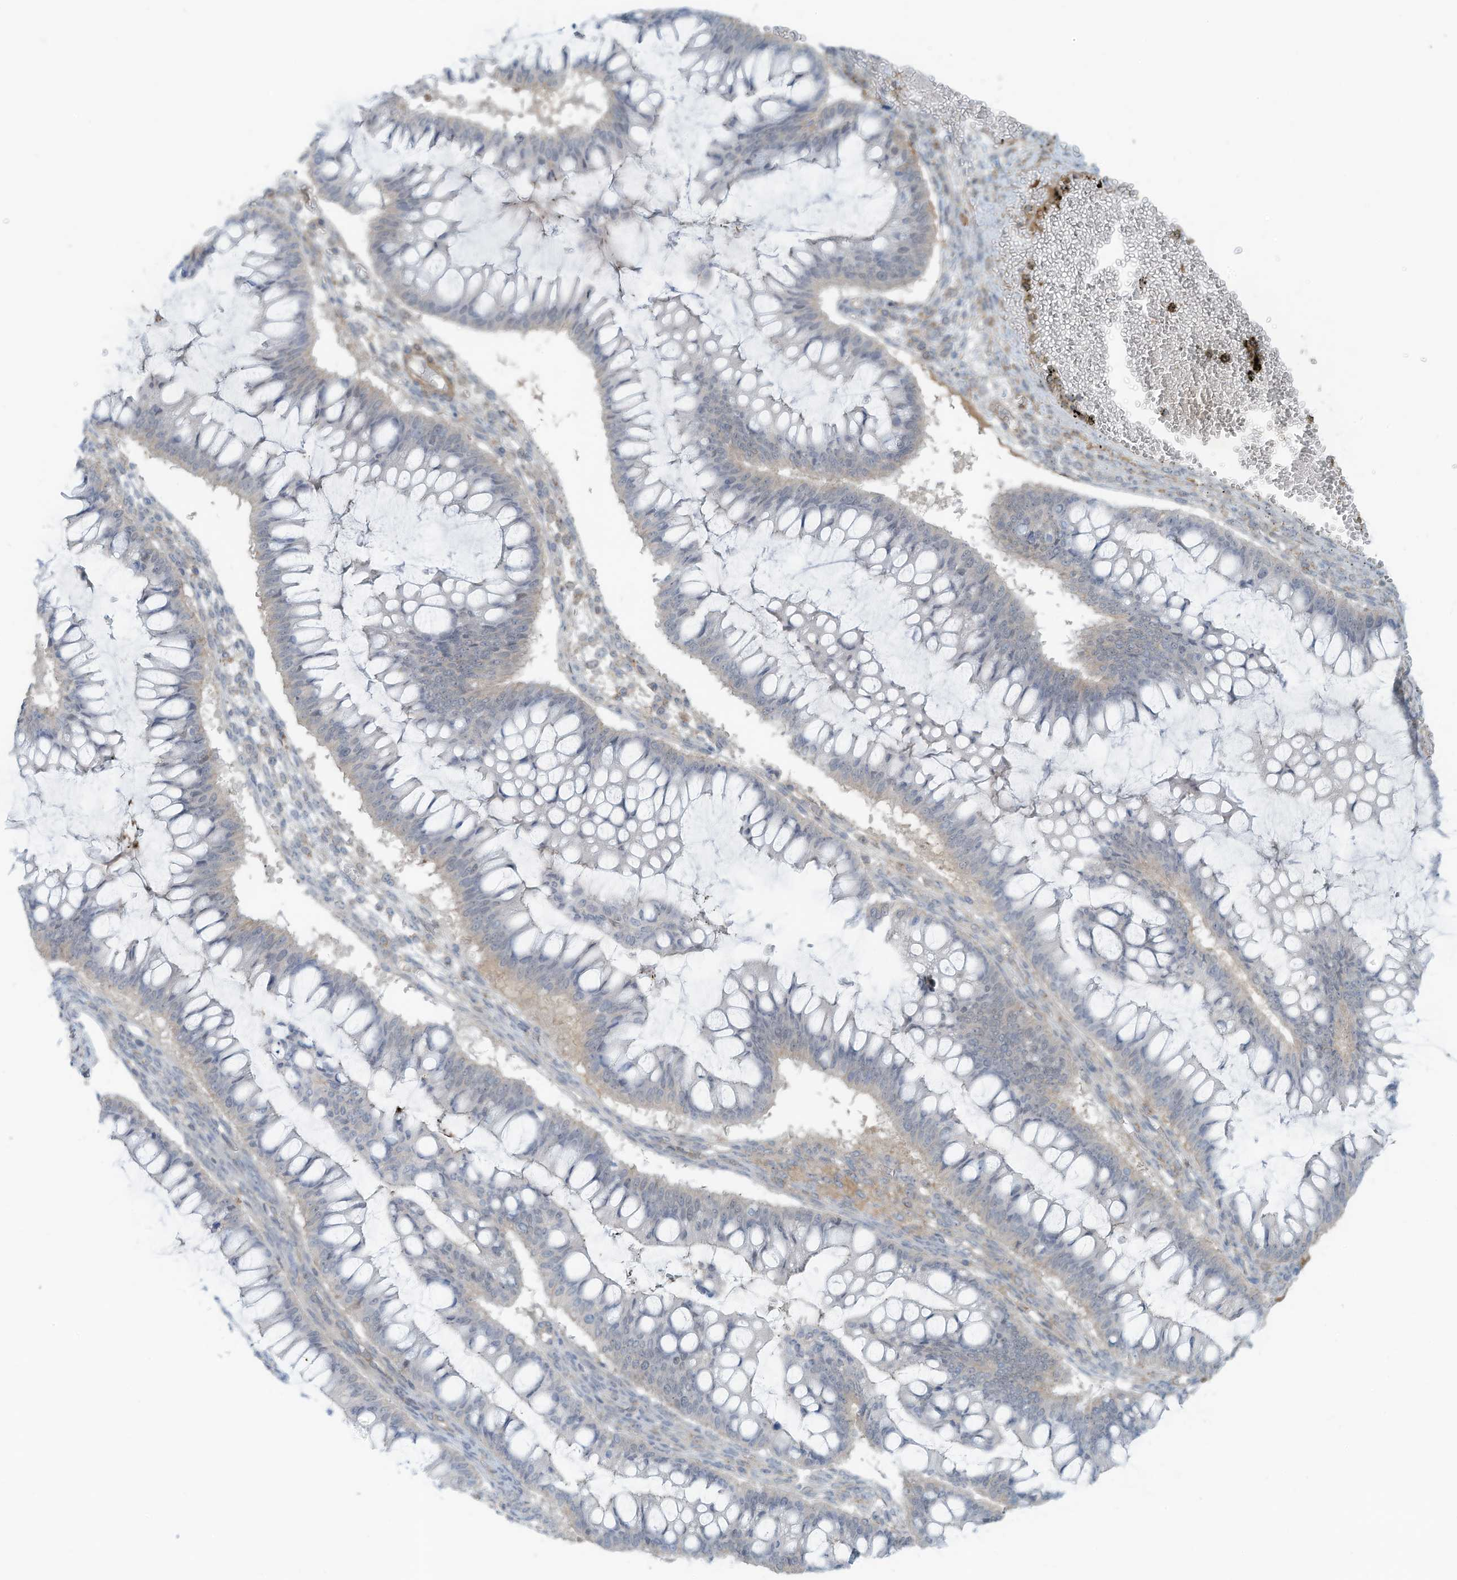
{"staining": {"intensity": "negative", "quantity": "none", "location": "none"}, "tissue": "ovarian cancer", "cell_type": "Tumor cells", "image_type": "cancer", "snomed": [{"axis": "morphology", "description": "Cystadenocarcinoma, mucinous, NOS"}, {"axis": "topography", "description": "Ovary"}], "caption": "This is an immunohistochemistry (IHC) image of mucinous cystadenocarcinoma (ovarian). There is no positivity in tumor cells.", "gene": "ZNF846", "patient": {"sex": "female", "age": 73}}